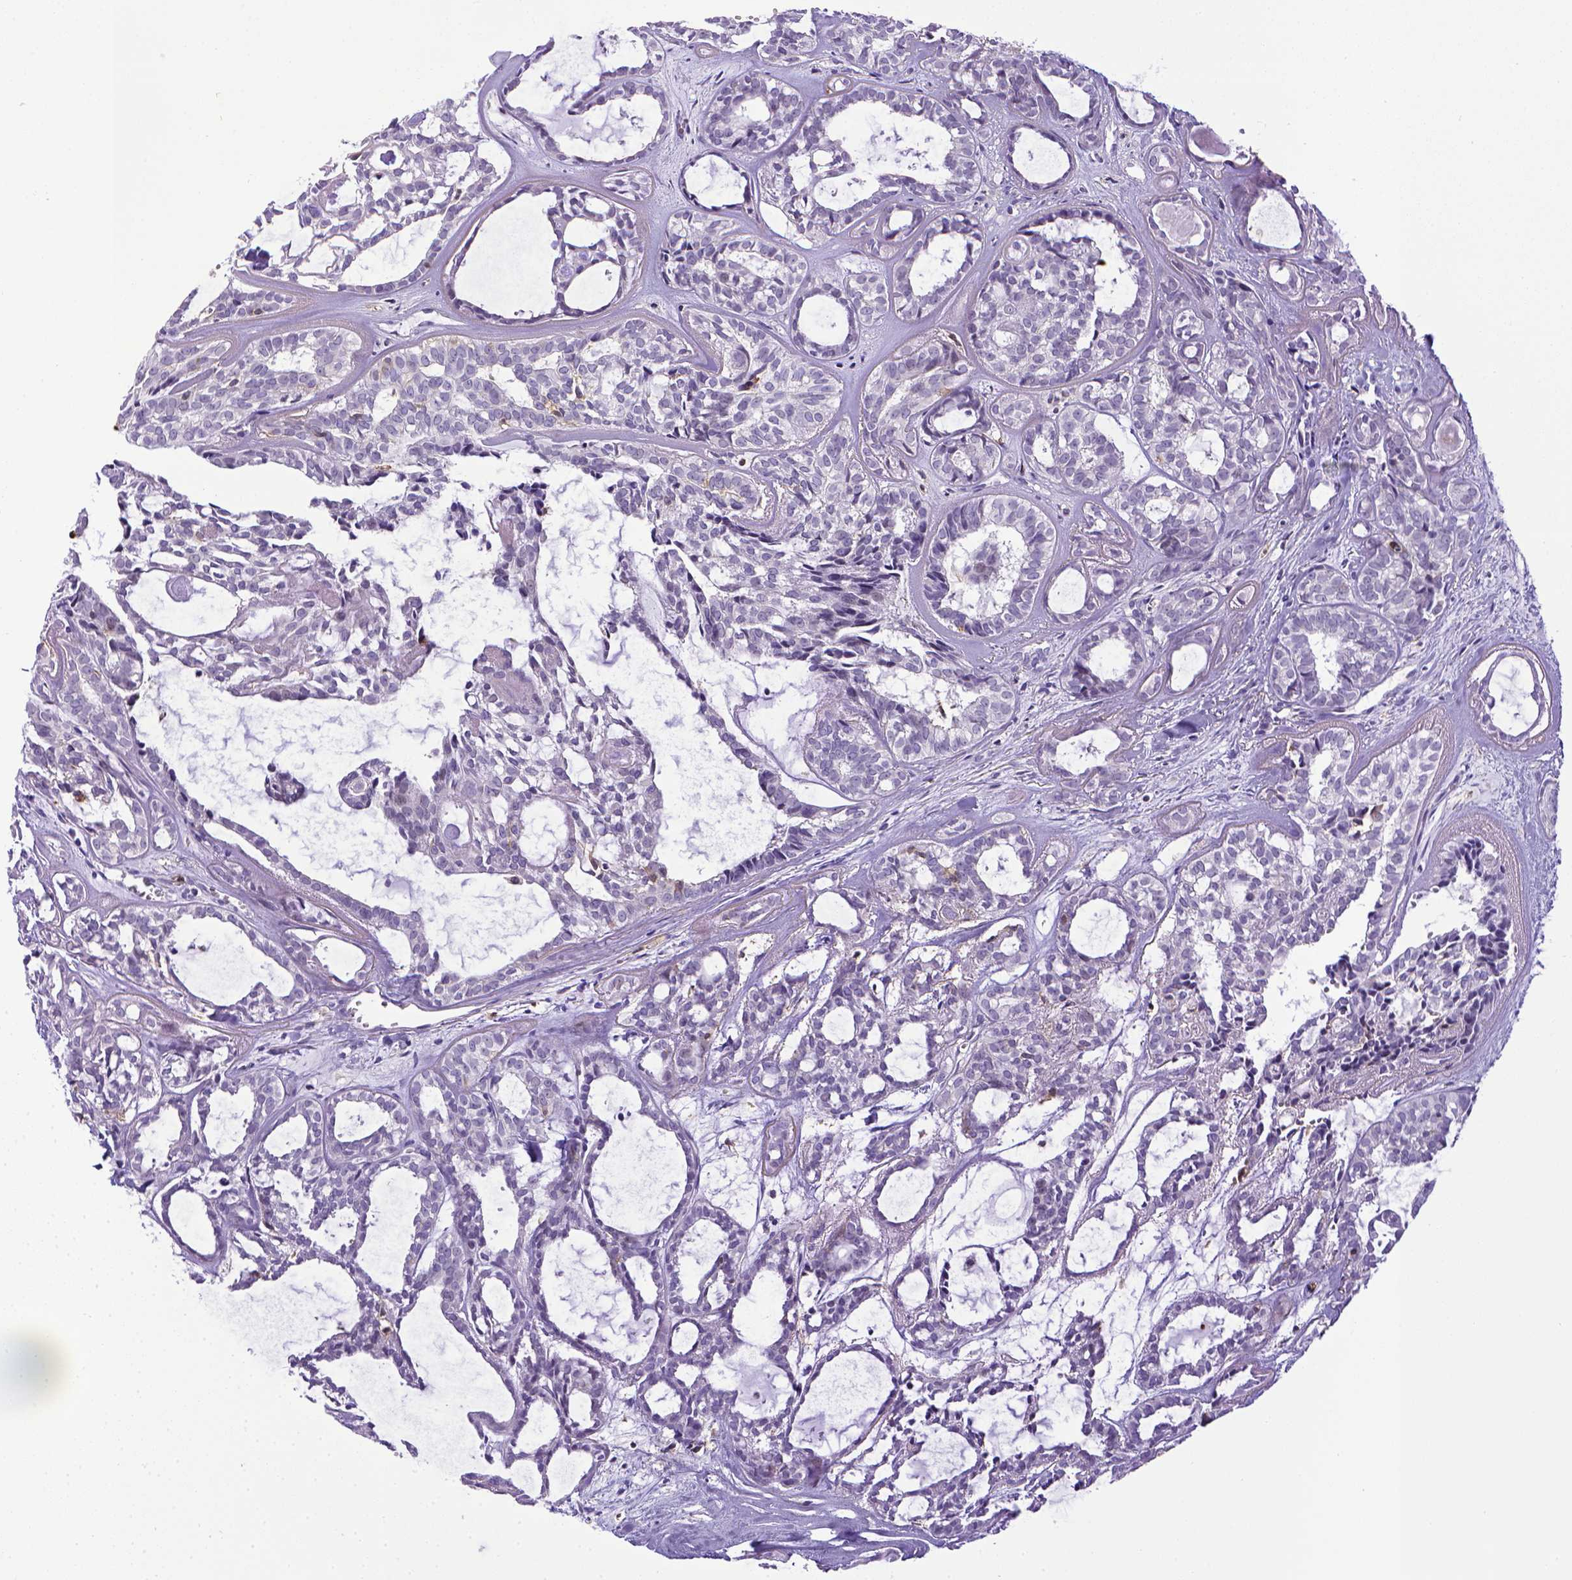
{"staining": {"intensity": "negative", "quantity": "none", "location": "none"}, "tissue": "head and neck cancer", "cell_type": "Tumor cells", "image_type": "cancer", "snomed": [{"axis": "morphology", "description": "Adenocarcinoma, NOS"}, {"axis": "topography", "description": "Head-Neck"}], "caption": "An IHC histopathology image of adenocarcinoma (head and neck) is shown. There is no staining in tumor cells of adenocarcinoma (head and neck).", "gene": "ITGAM", "patient": {"sex": "female", "age": 62}}